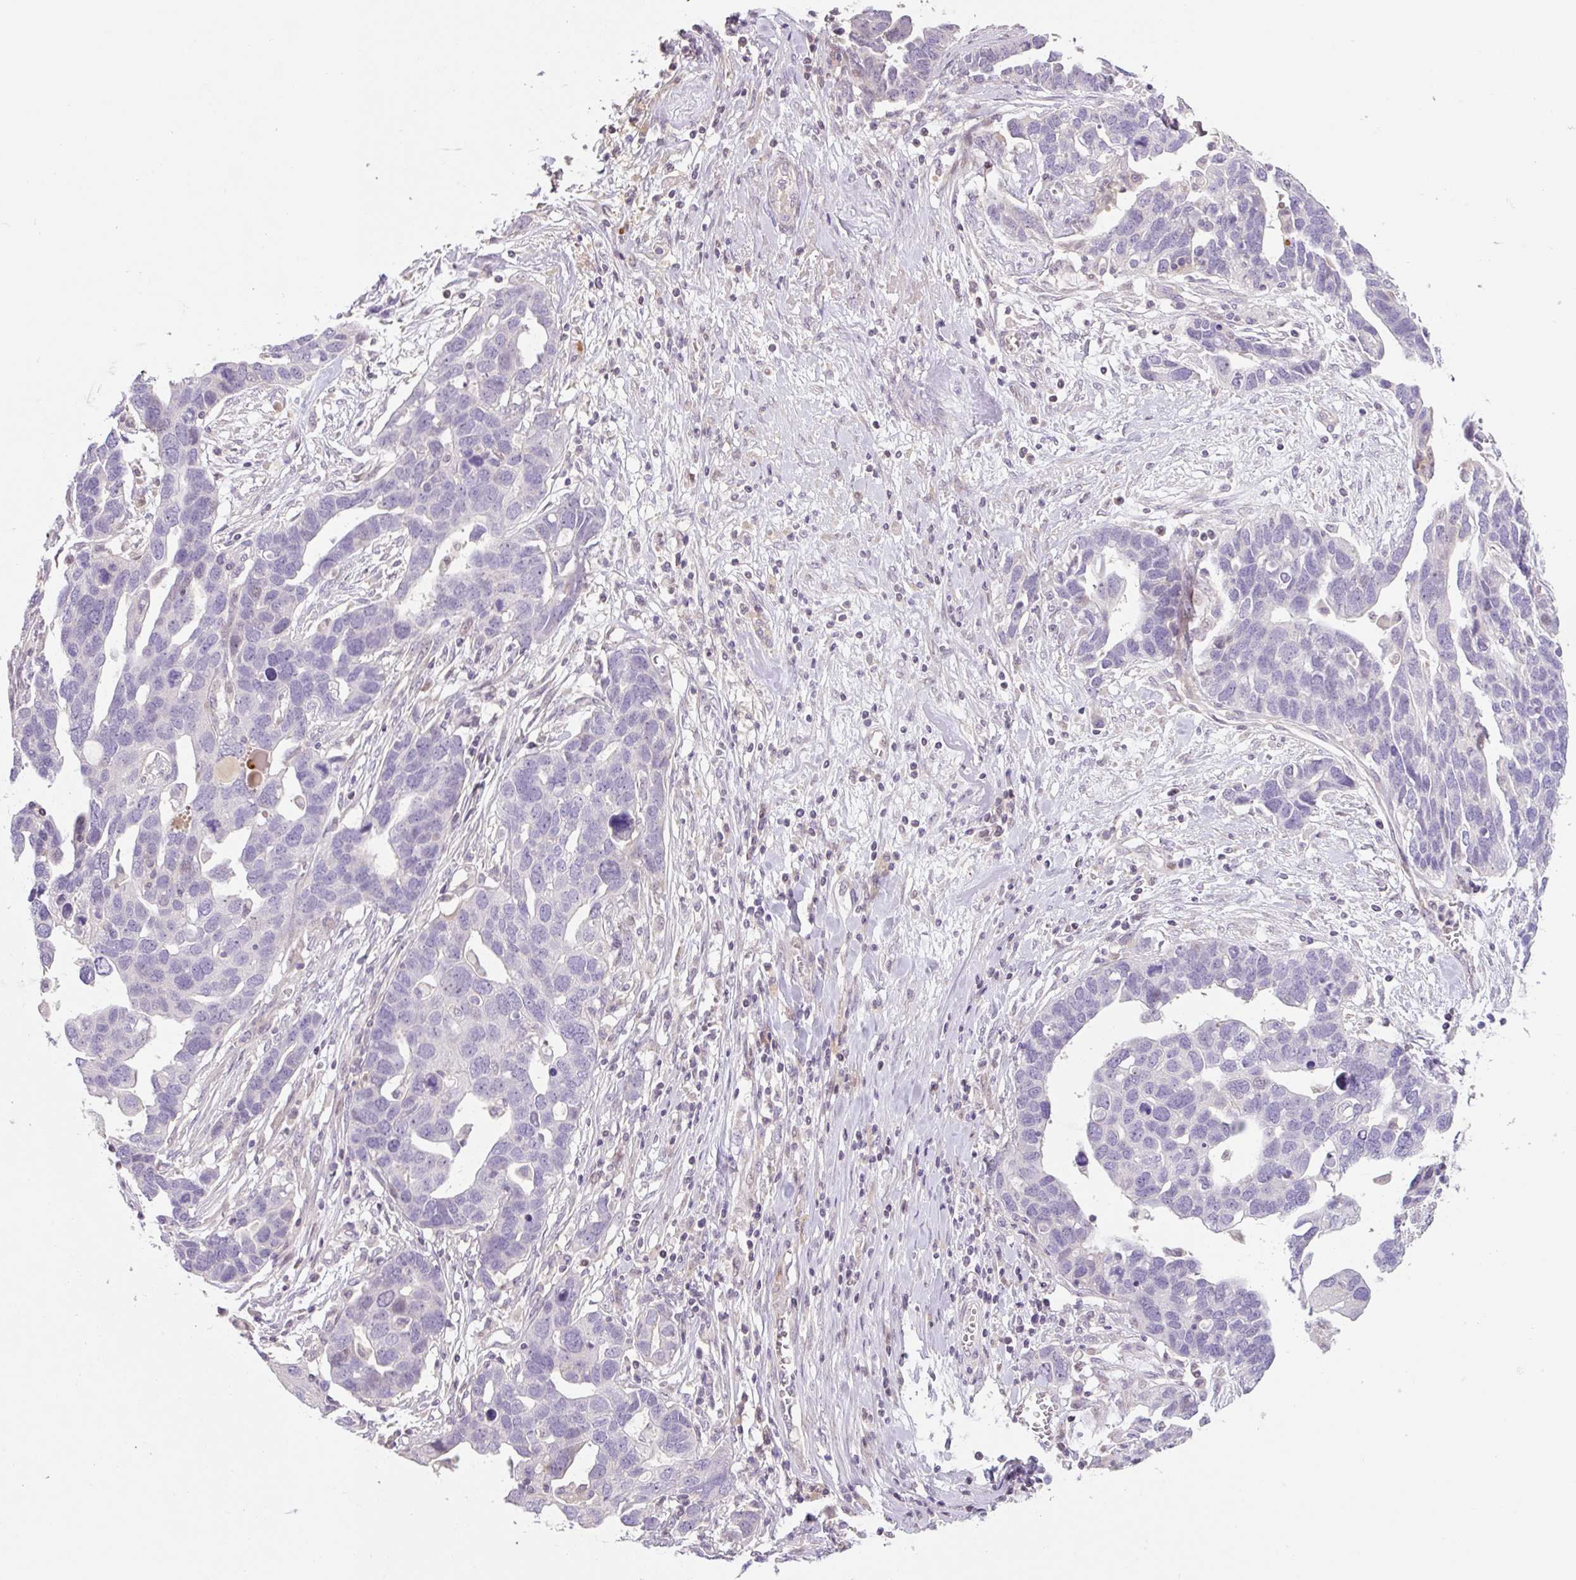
{"staining": {"intensity": "negative", "quantity": "none", "location": "none"}, "tissue": "ovarian cancer", "cell_type": "Tumor cells", "image_type": "cancer", "snomed": [{"axis": "morphology", "description": "Cystadenocarcinoma, serous, NOS"}, {"axis": "topography", "description": "Ovary"}], "caption": "High power microscopy image of an IHC photomicrograph of ovarian cancer (serous cystadenocarcinoma), revealing no significant staining in tumor cells. Nuclei are stained in blue.", "gene": "ZNF552", "patient": {"sex": "female", "age": 54}}